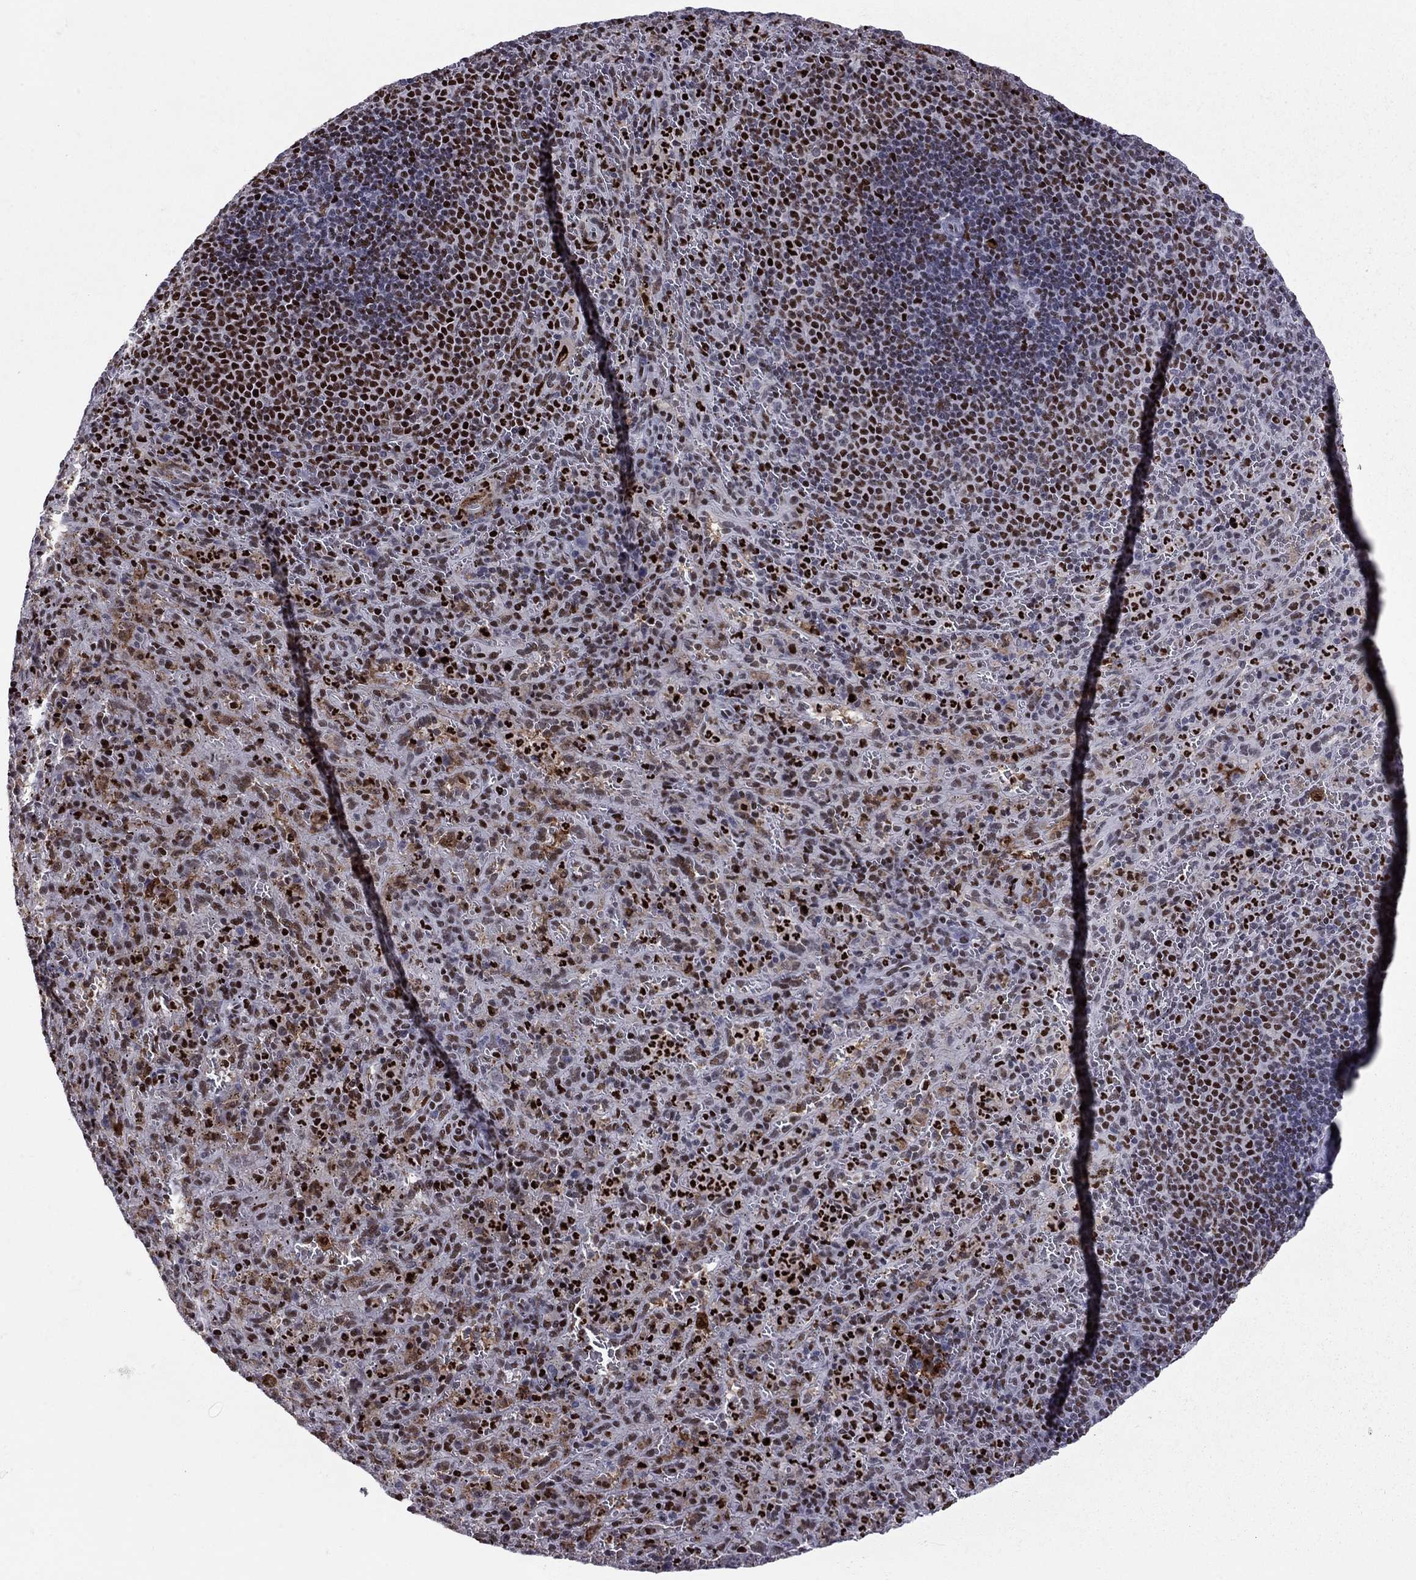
{"staining": {"intensity": "strong", "quantity": "25%-75%", "location": "nuclear"}, "tissue": "spleen", "cell_type": "Cells in red pulp", "image_type": "normal", "snomed": [{"axis": "morphology", "description": "Normal tissue, NOS"}, {"axis": "topography", "description": "Spleen"}], "caption": "The histopathology image demonstrates a brown stain indicating the presence of a protein in the nuclear of cells in red pulp in spleen.", "gene": "PCGF3", "patient": {"sex": "male", "age": 57}}